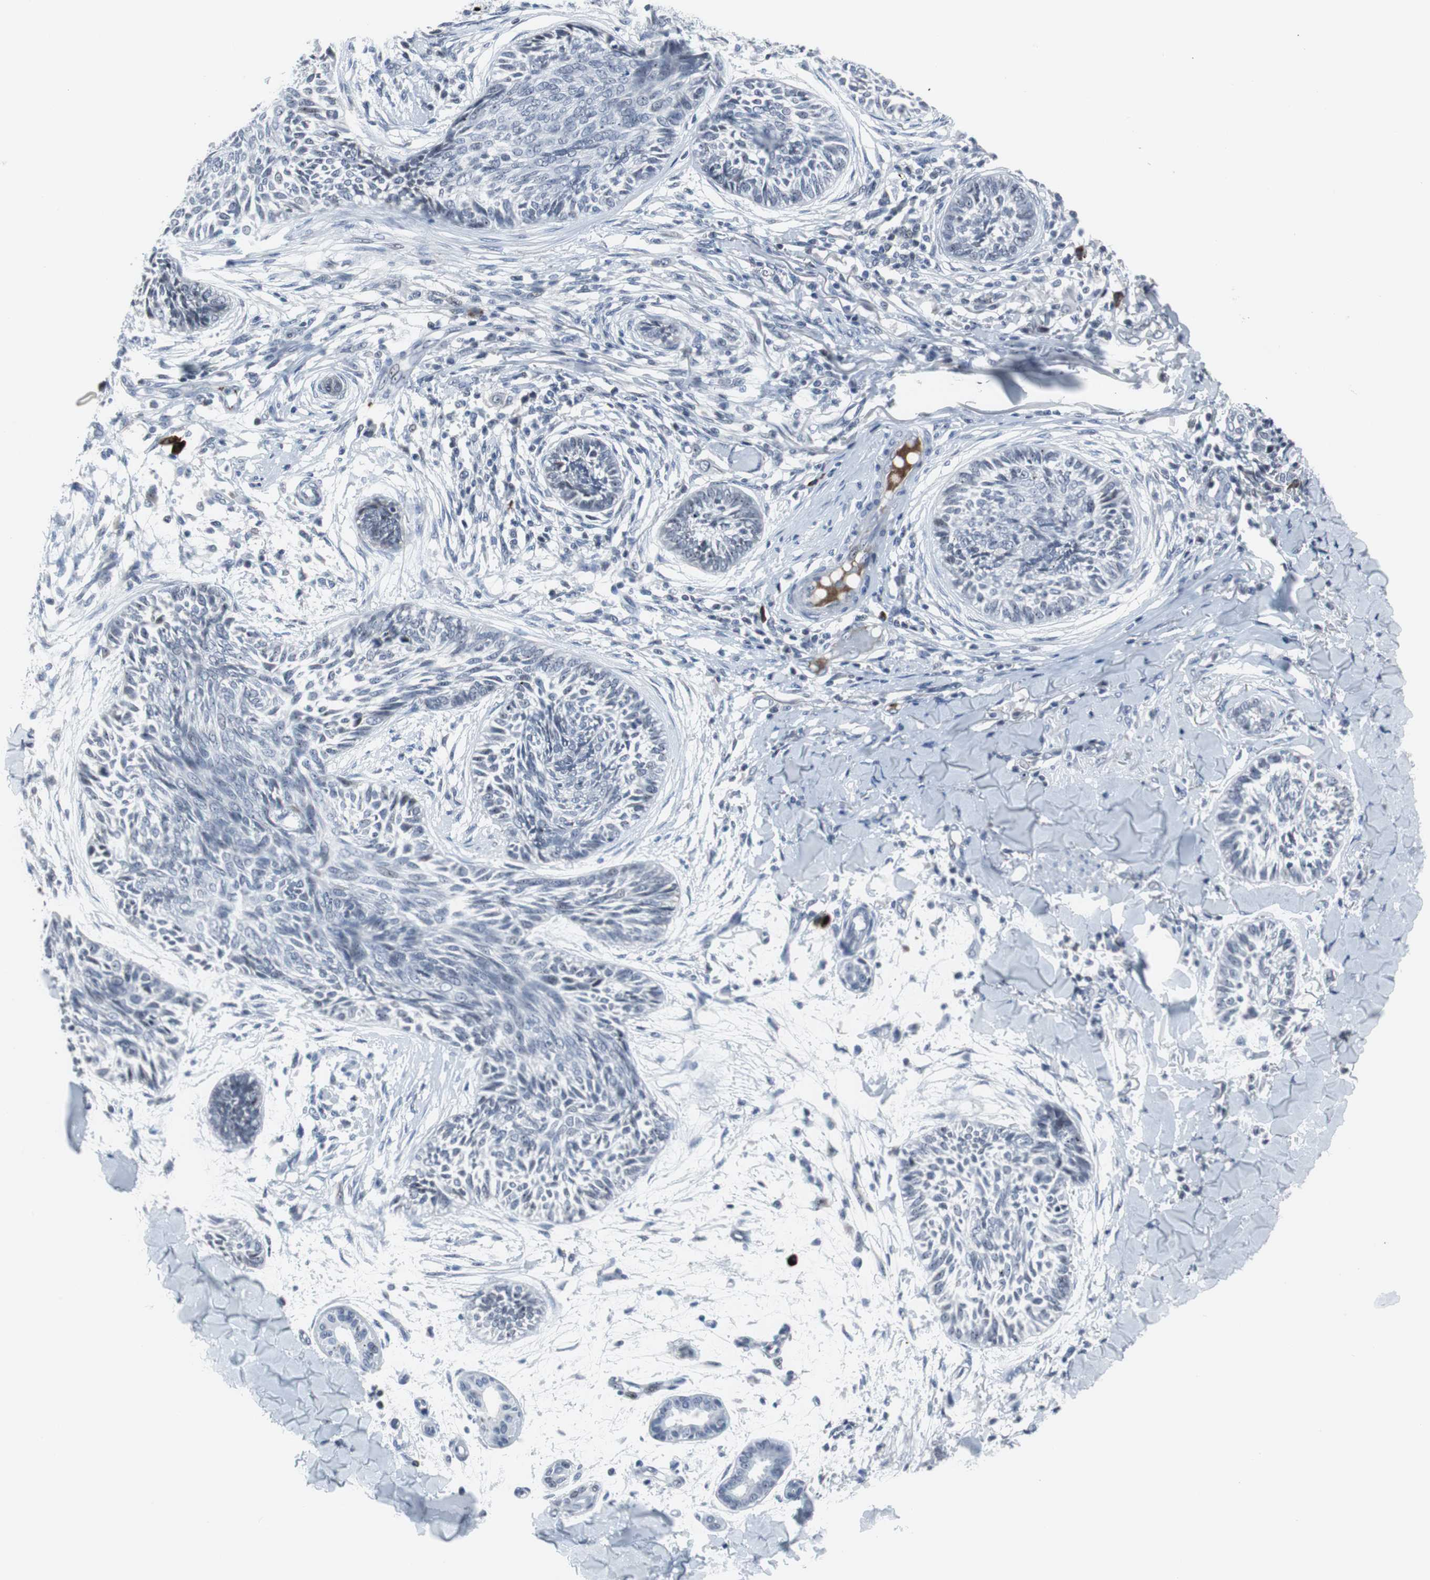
{"staining": {"intensity": "negative", "quantity": "none", "location": "none"}, "tissue": "skin cancer", "cell_type": "Tumor cells", "image_type": "cancer", "snomed": [{"axis": "morphology", "description": "Papilloma, NOS"}, {"axis": "morphology", "description": "Basal cell carcinoma"}, {"axis": "topography", "description": "Skin"}], "caption": "A micrograph of skin cancer (papilloma) stained for a protein reveals no brown staining in tumor cells. Nuclei are stained in blue.", "gene": "DOK1", "patient": {"sex": "male", "age": 87}}